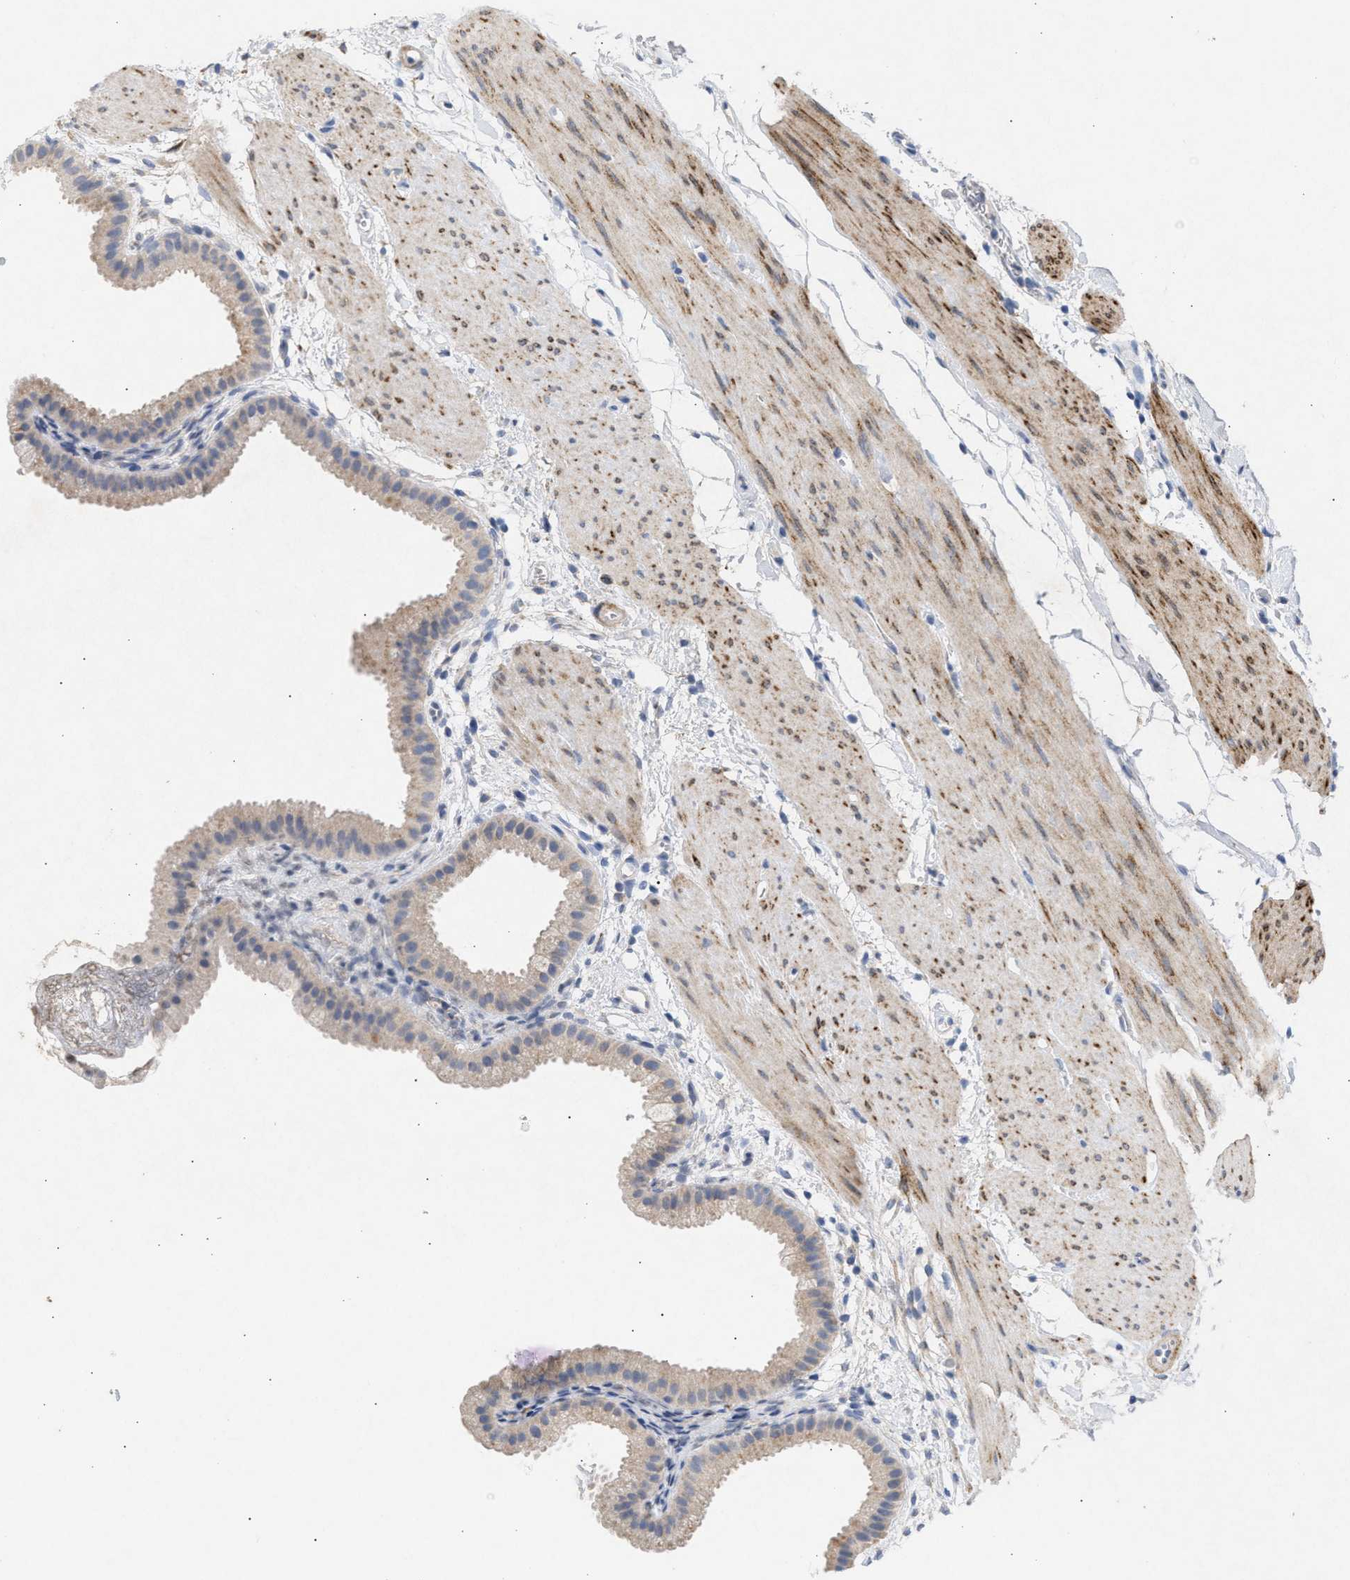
{"staining": {"intensity": "moderate", "quantity": ">75%", "location": "cytoplasmic/membranous"}, "tissue": "gallbladder", "cell_type": "Glandular cells", "image_type": "normal", "snomed": [{"axis": "morphology", "description": "Normal tissue, NOS"}, {"axis": "topography", "description": "Gallbladder"}], "caption": "The histopathology image reveals immunohistochemical staining of unremarkable gallbladder. There is moderate cytoplasmic/membranous positivity is appreciated in about >75% of glandular cells. (IHC, brightfield microscopy, high magnification).", "gene": "SELENOM", "patient": {"sex": "female", "age": 64}}